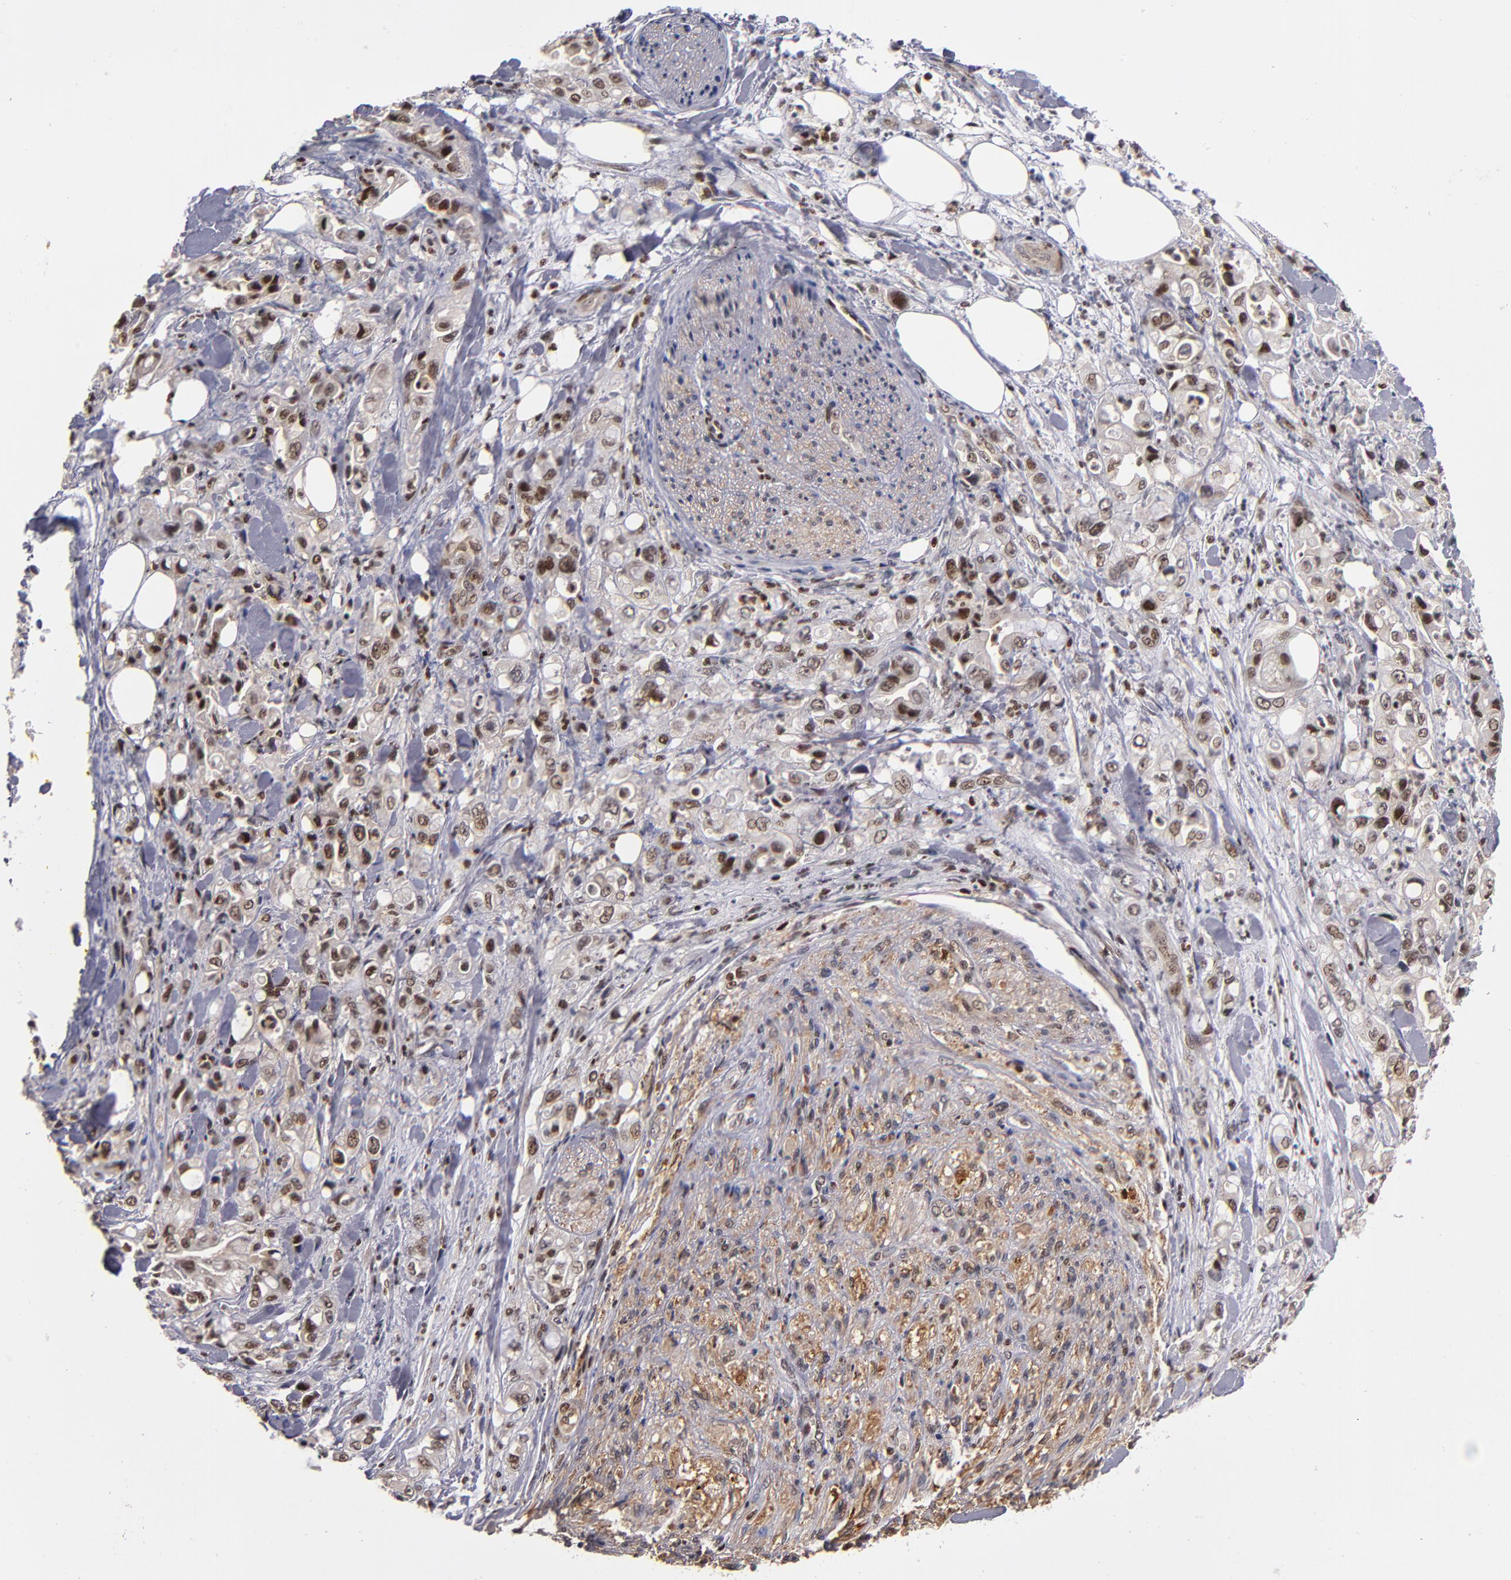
{"staining": {"intensity": "weak", "quantity": ">75%", "location": "nuclear"}, "tissue": "pancreatic cancer", "cell_type": "Tumor cells", "image_type": "cancer", "snomed": [{"axis": "morphology", "description": "Adenocarcinoma, NOS"}, {"axis": "topography", "description": "Pancreas"}], "caption": "A high-resolution micrograph shows immunohistochemistry (IHC) staining of adenocarcinoma (pancreatic), which displays weak nuclear positivity in approximately >75% of tumor cells.", "gene": "KDM6A", "patient": {"sex": "male", "age": 70}}